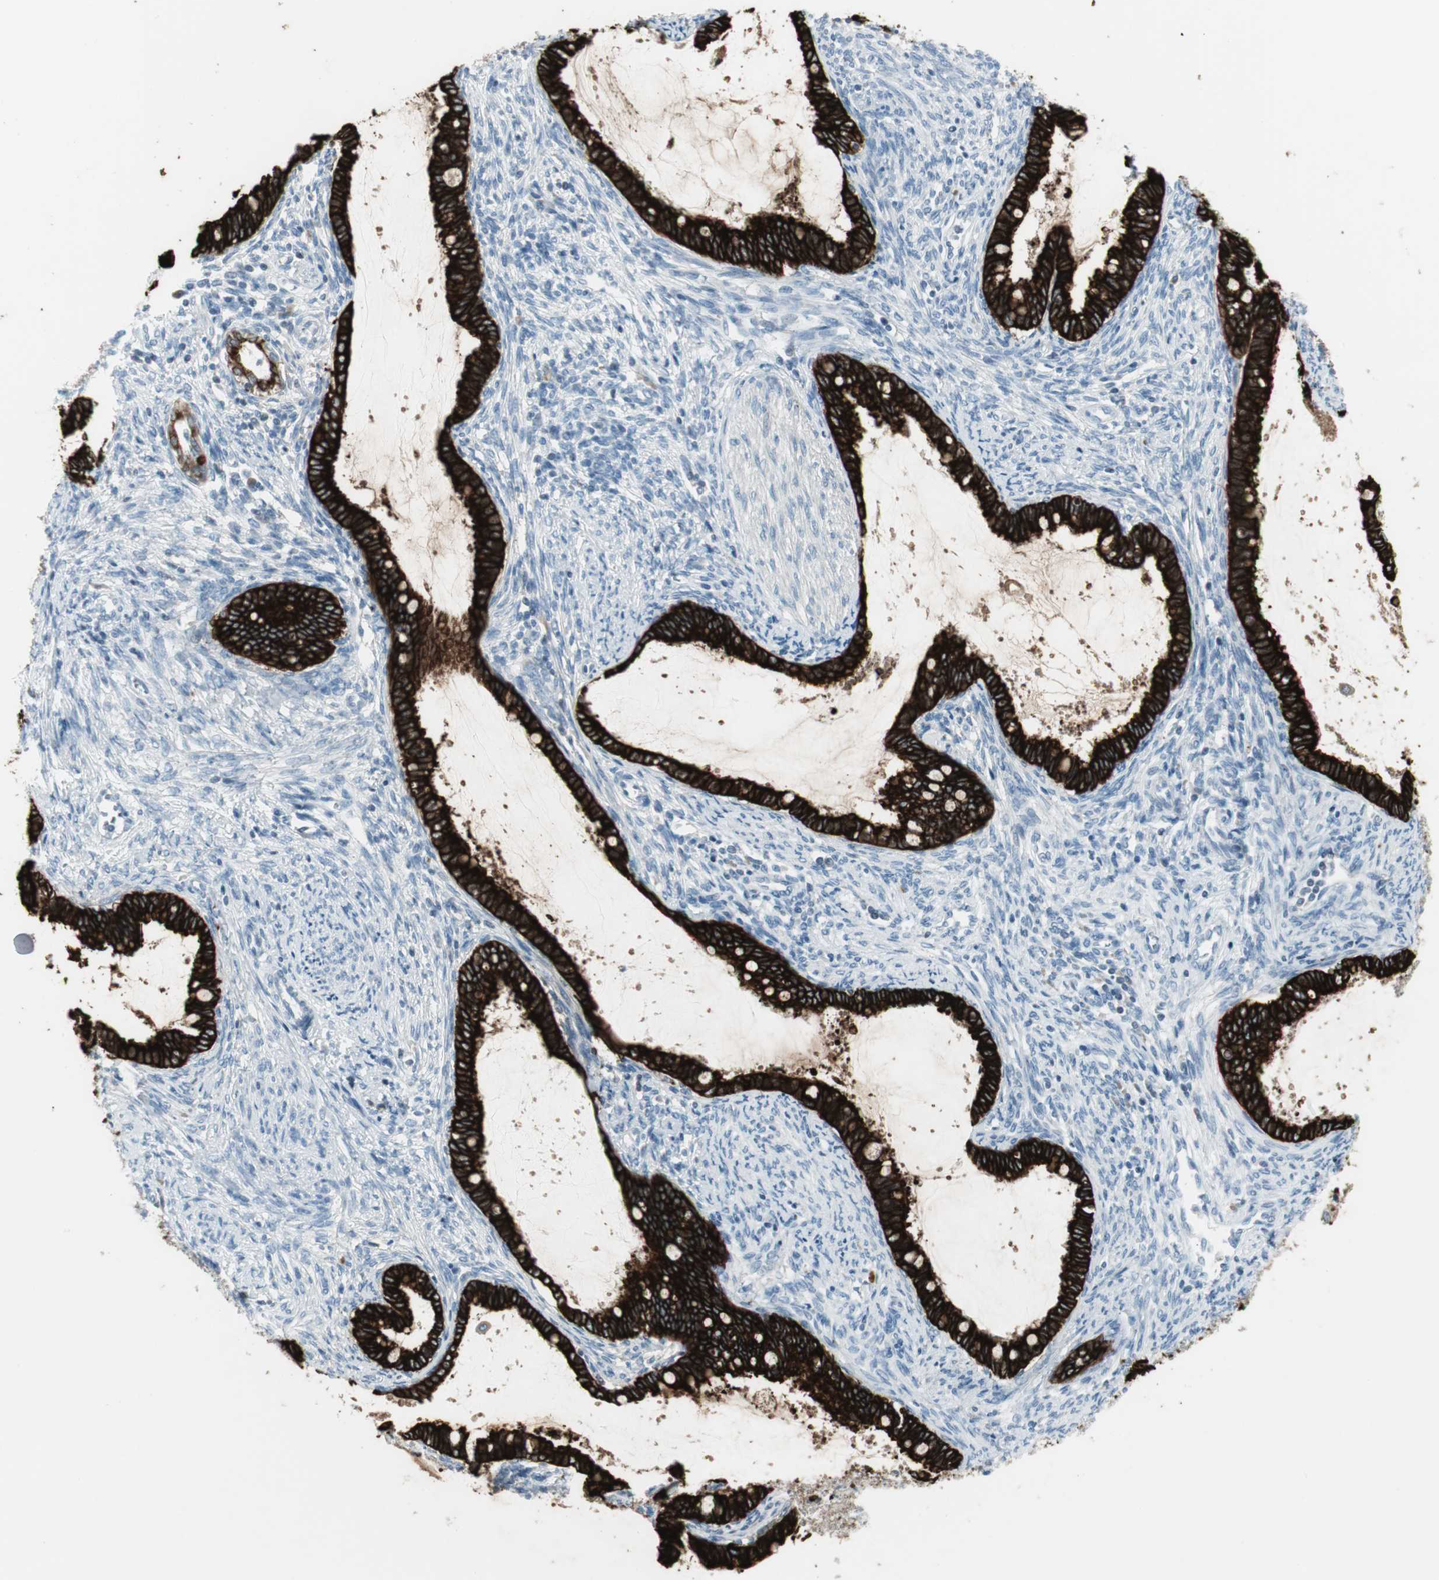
{"staining": {"intensity": "strong", "quantity": ">75%", "location": "cytoplasmic/membranous"}, "tissue": "cervical cancer", "cell_type": "Tumor cells", "image_type": "cancer", "snomed": [{"axis": "morphology", "description": "Adenocarcinoma, NOS"}, {"axis": "topography", "description": "Cervix"}], "caption": "Immunohistochemical staining of human cervical cancer (adenocarcinoma) reveals high levels of strong cytoplasmic/membranous expression in about >75% of tumor cells. The staining was performed using DAB (3,3'-diaminobenzidine) to visualize the protein expression in brown, while the nuclei were stained in blue with hematoxylin (Magnification: 20x).", "gene": "AGR2", "patient": {"sex": "female", "age": 44}}